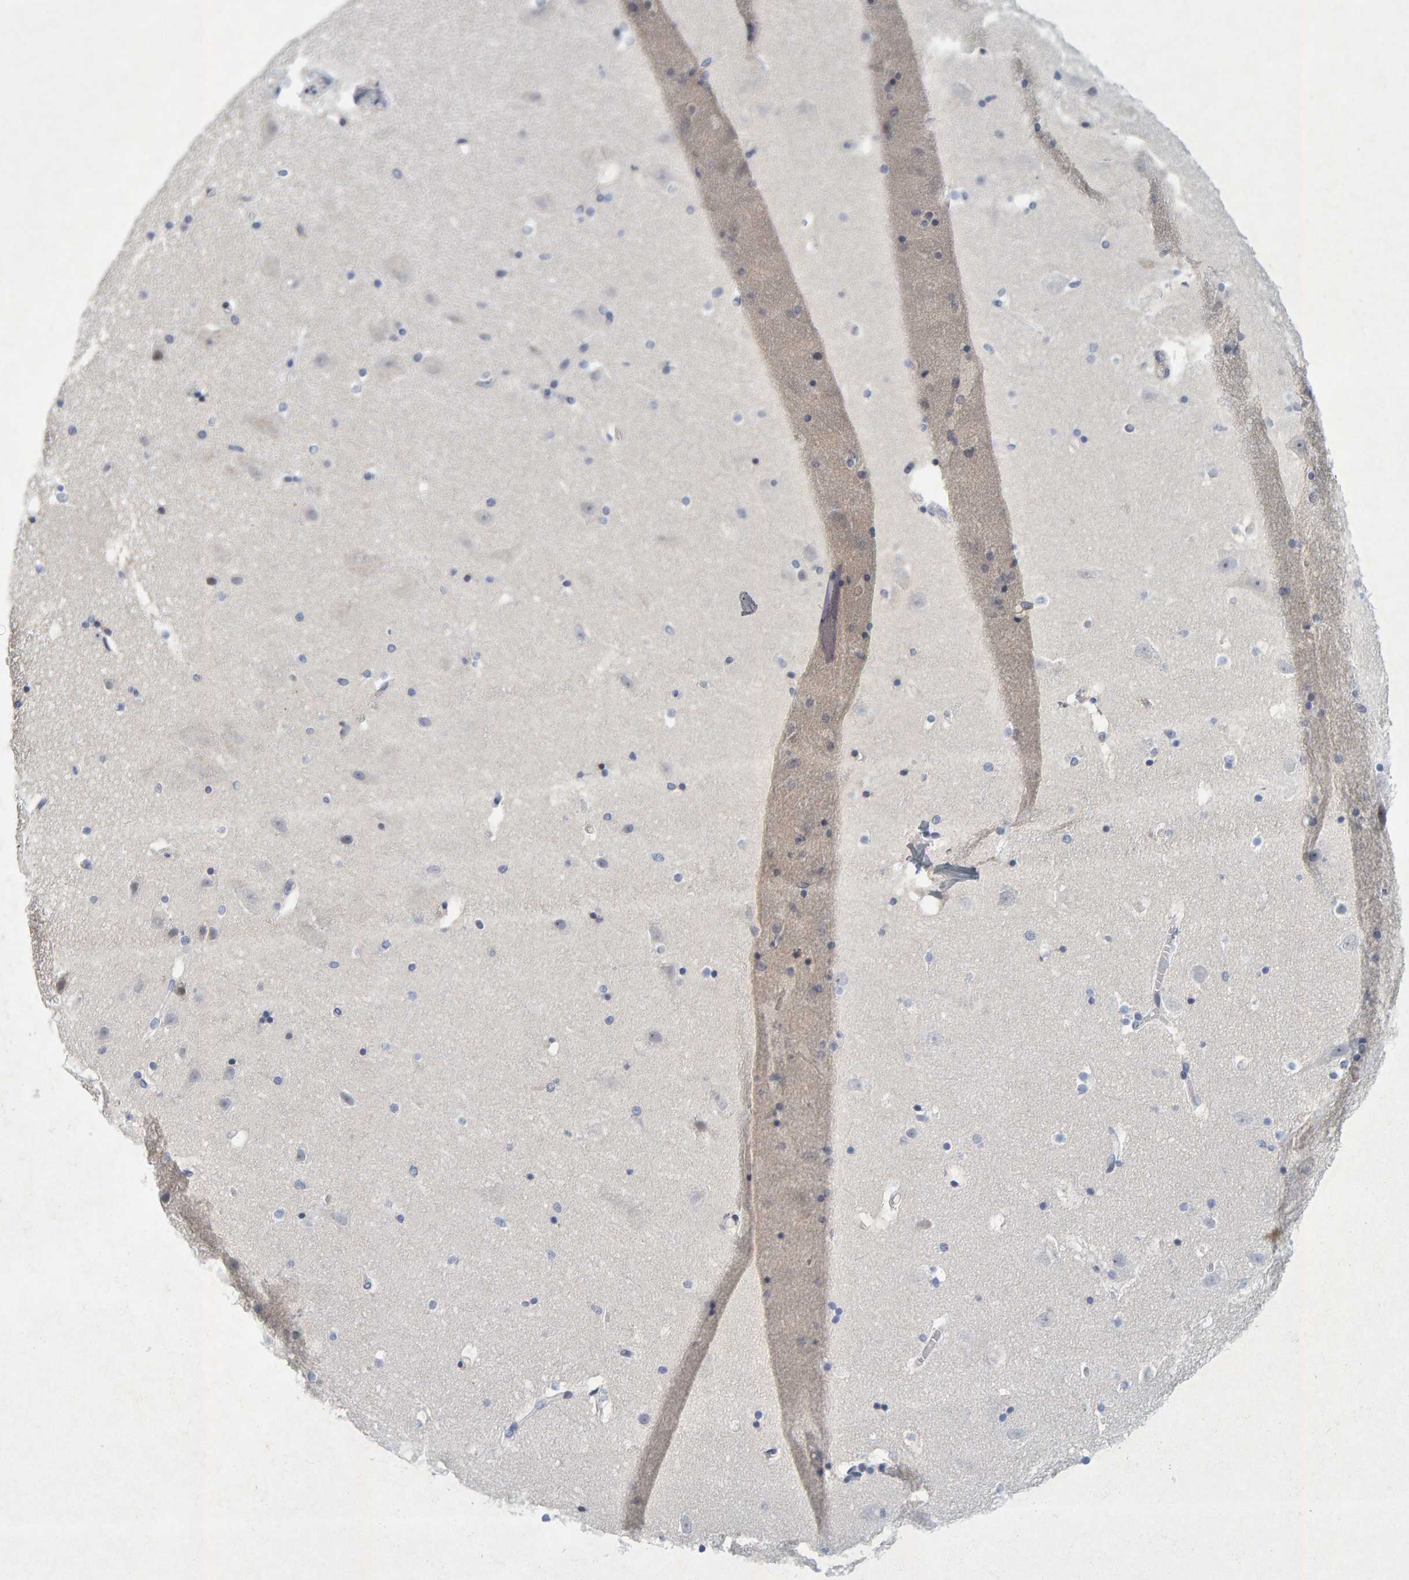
{"staining": {"intensity": "negative", "quantity": "none", "location": "none"}, "tissue": "hippocampus", "cell_type": "Glial cells", "image_type": "normal", "snomed": [{"axis": "morphology", "description": "Normal tissue, NOS"}, {"axis": "topography", "description": "Hippocampus"}], "caption": "This photomicrograph is of unremarkable hippocampus stained with immunohistochemistry (IHC) to label a protein in brown with the nuclei are counter-stained blue. There is no expression in glial cells. The staining was performed using DAB to visualize the protein expression in brown, while the nuclei were stained in blue with hematoxylin (Magnification: 20x).", "gene": "ZNF77", "patient": {"sex": "male", "age": 45}}